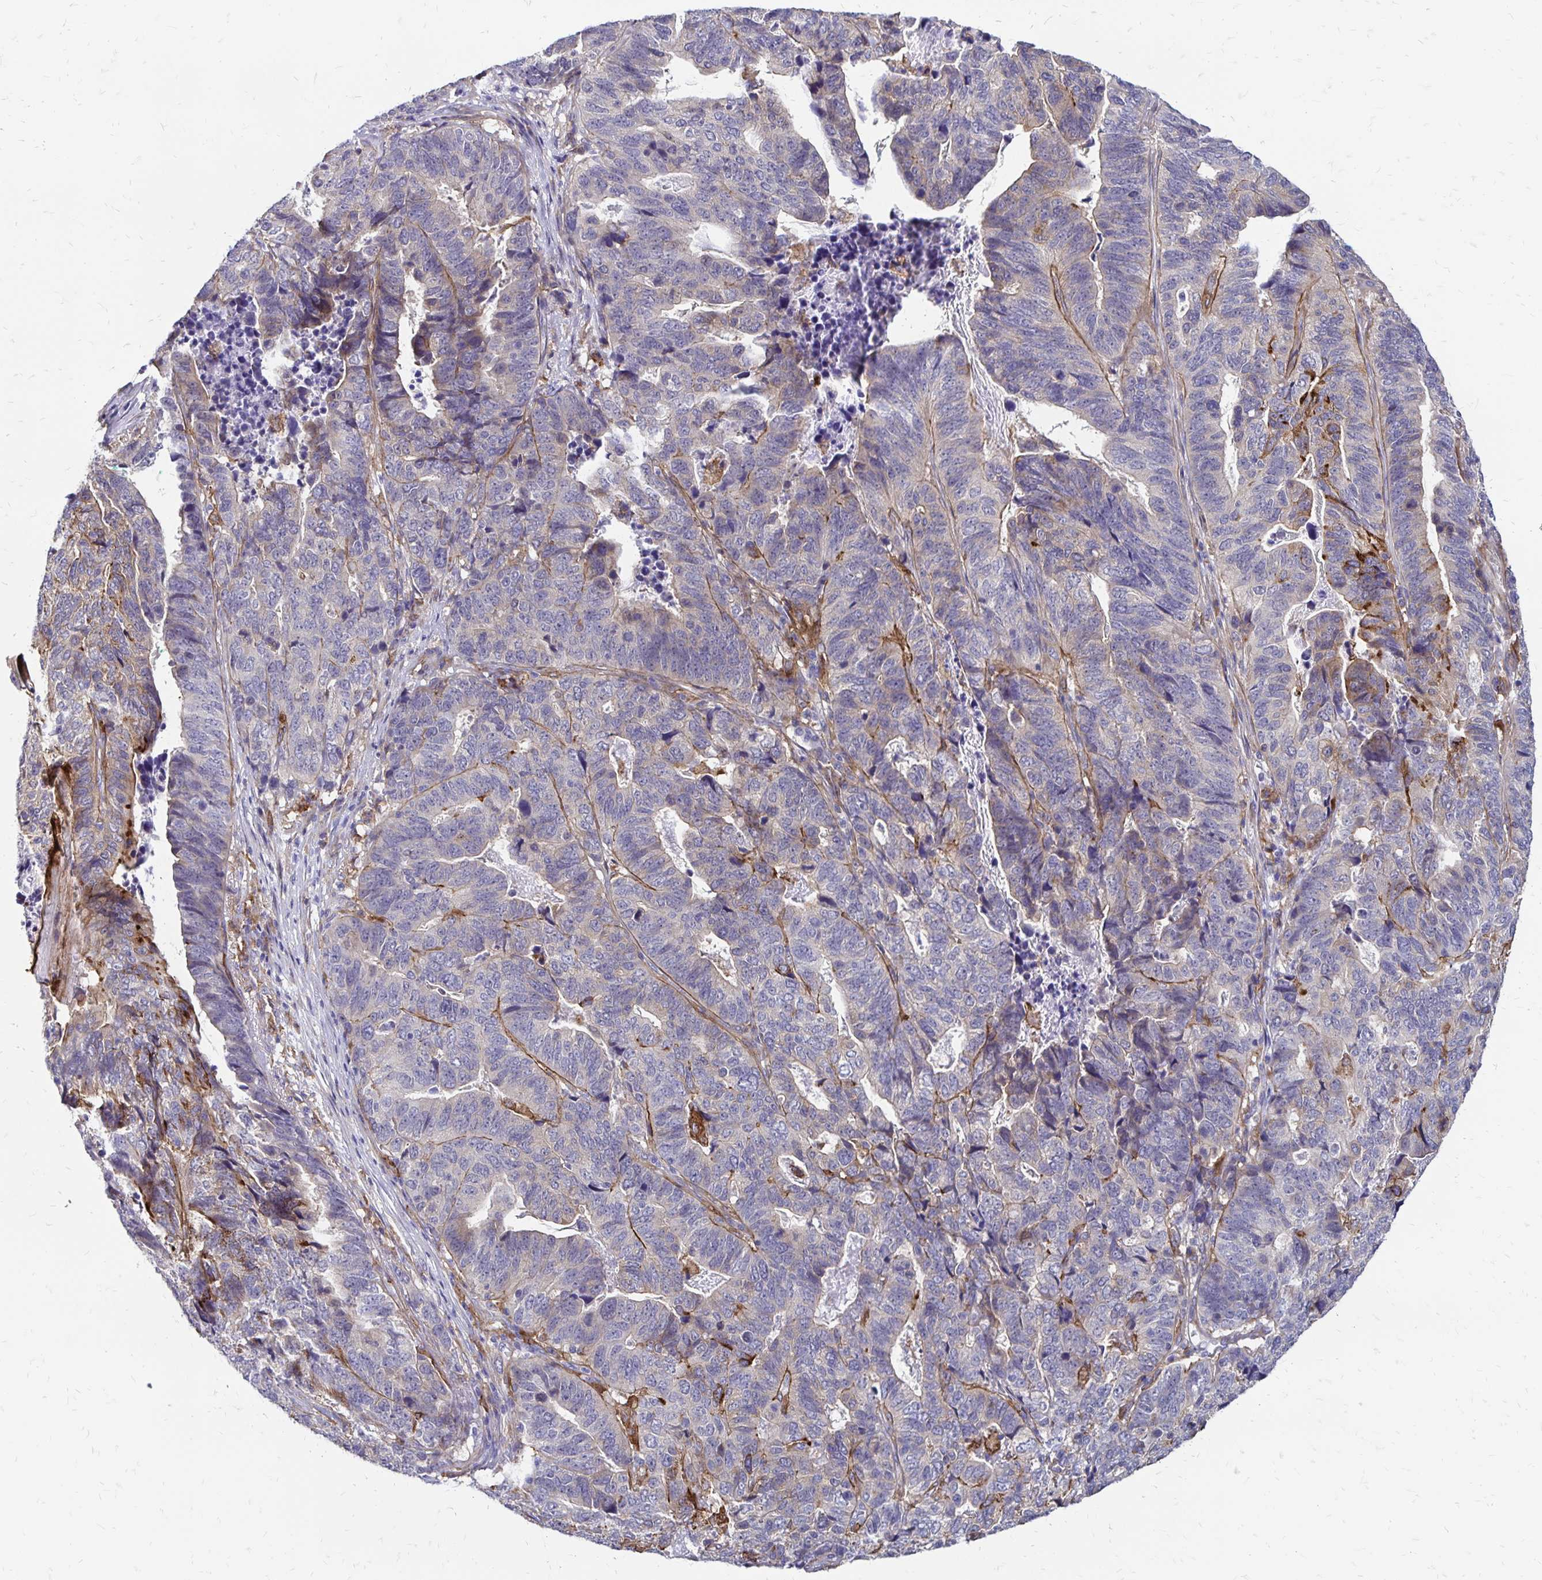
{"staining": {"intensity": "negative", "quantity": "none", "location": "none"}, "tissue": "stomach cancer", "cell_type": "Tumor cells", "image_type": "cancer", "snomed": [{"axis": "morphology", "description": "Adenocarcinoma, NOS"}, {"axis": "topography", "description": "Stomach, upper"}], "caption": "A high-resolution micrograph shows immunohistochemistry (IHC) staining of adenocarcinoma (stomach), which exhibits no significant positivity in tumor cells.", "gene": "TNS3", "patient": {"sex": "female", "age": 67}}